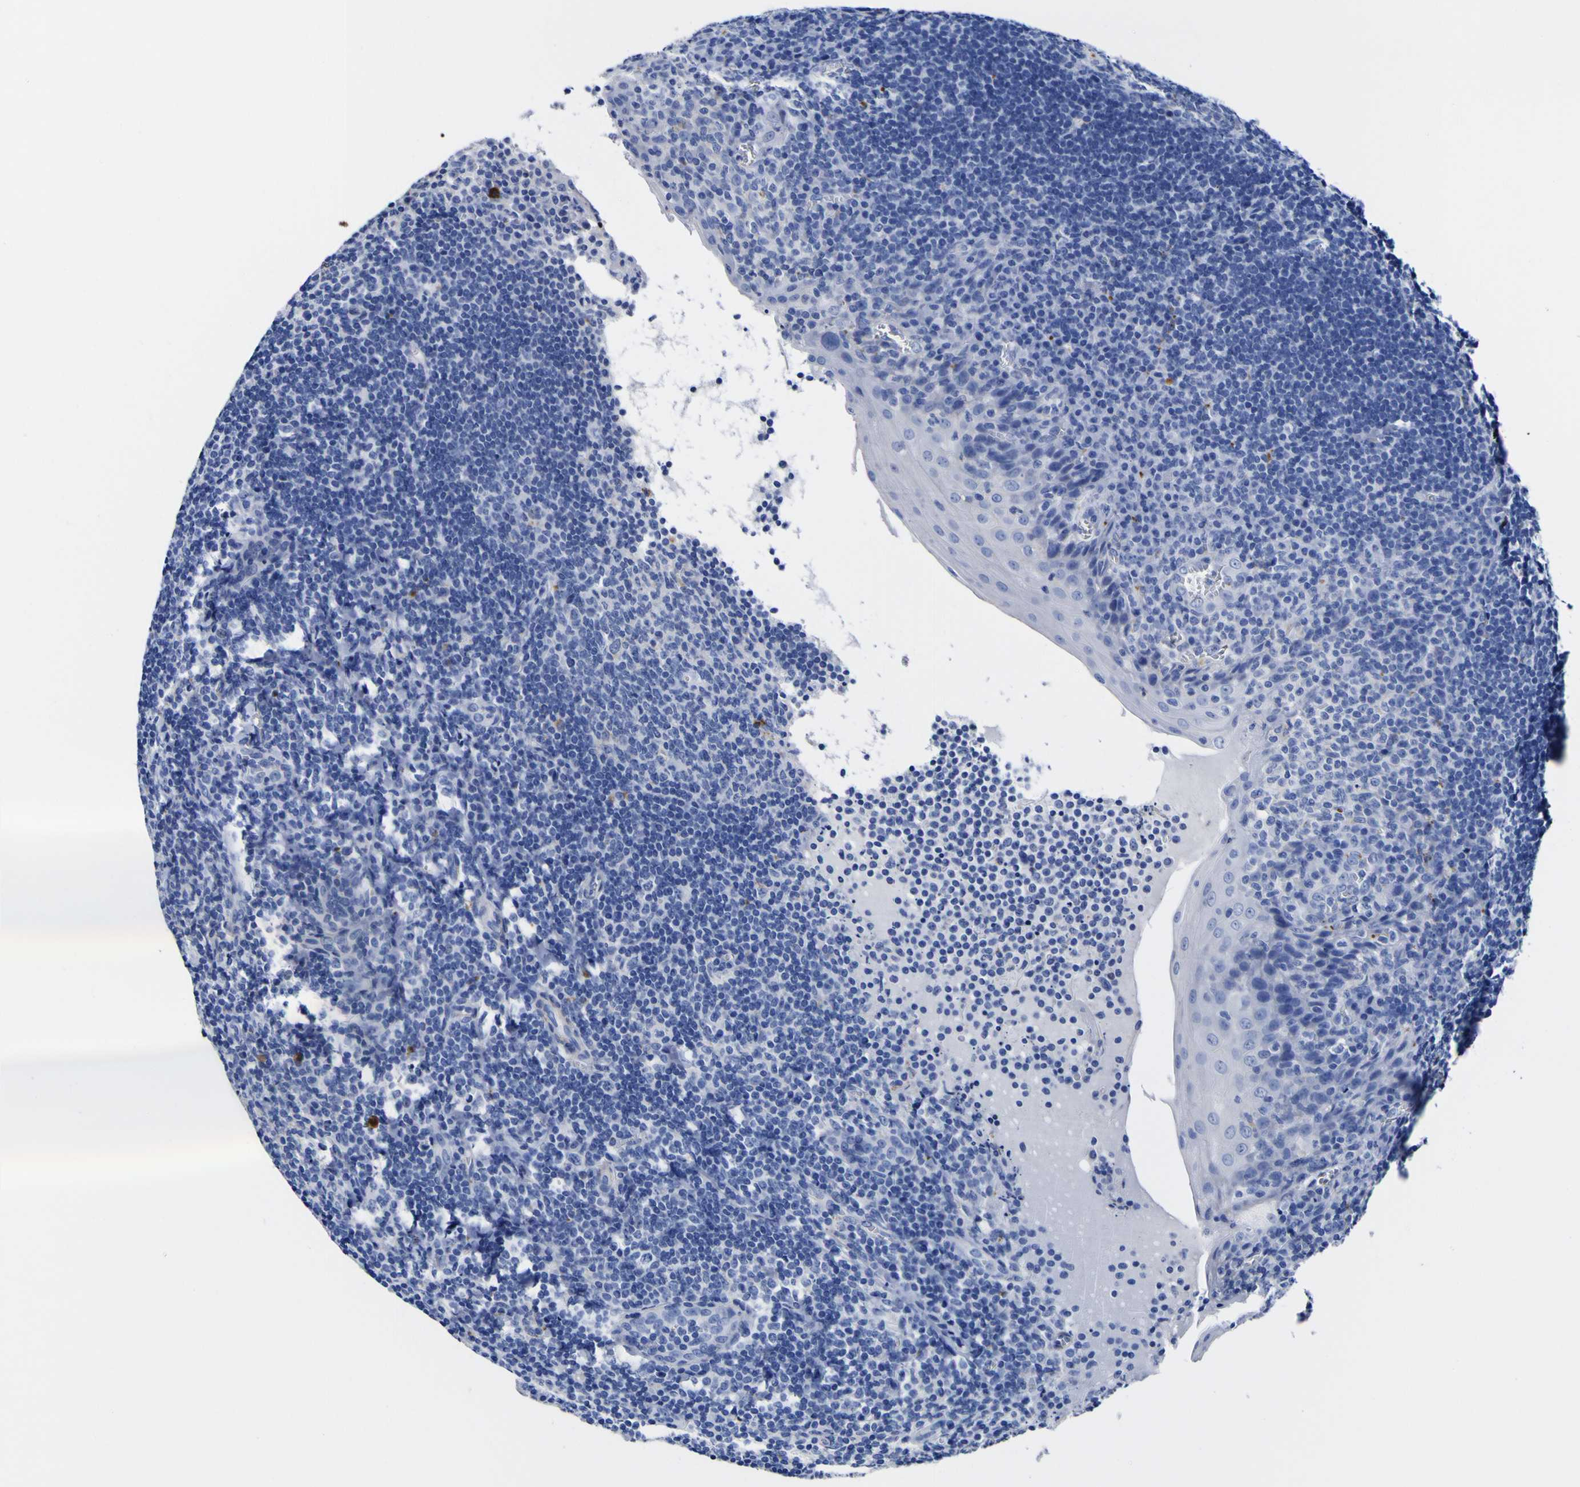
{"staining": {"intensity": "strong", "quantity": "25%-75%", "location": "cytoplasmic/membranous"}, "tissue": "tonsil", "cell_type": "Germinal center cells", "image_type": "normal", "snomed": [{"axis": "morphology", "description": "Normal tissue, NOS"}, {"axis": "topography", "description": "Tonsil"}], "caption": "The immunohistochemical stain labels strong cytoplasmic/membranous expression in germinal center cells of benign tonsil. (IHC, brightfield microscopy, high magnification).", "gene": "HLA", "patient": {"sex": "male", "age": 37}}